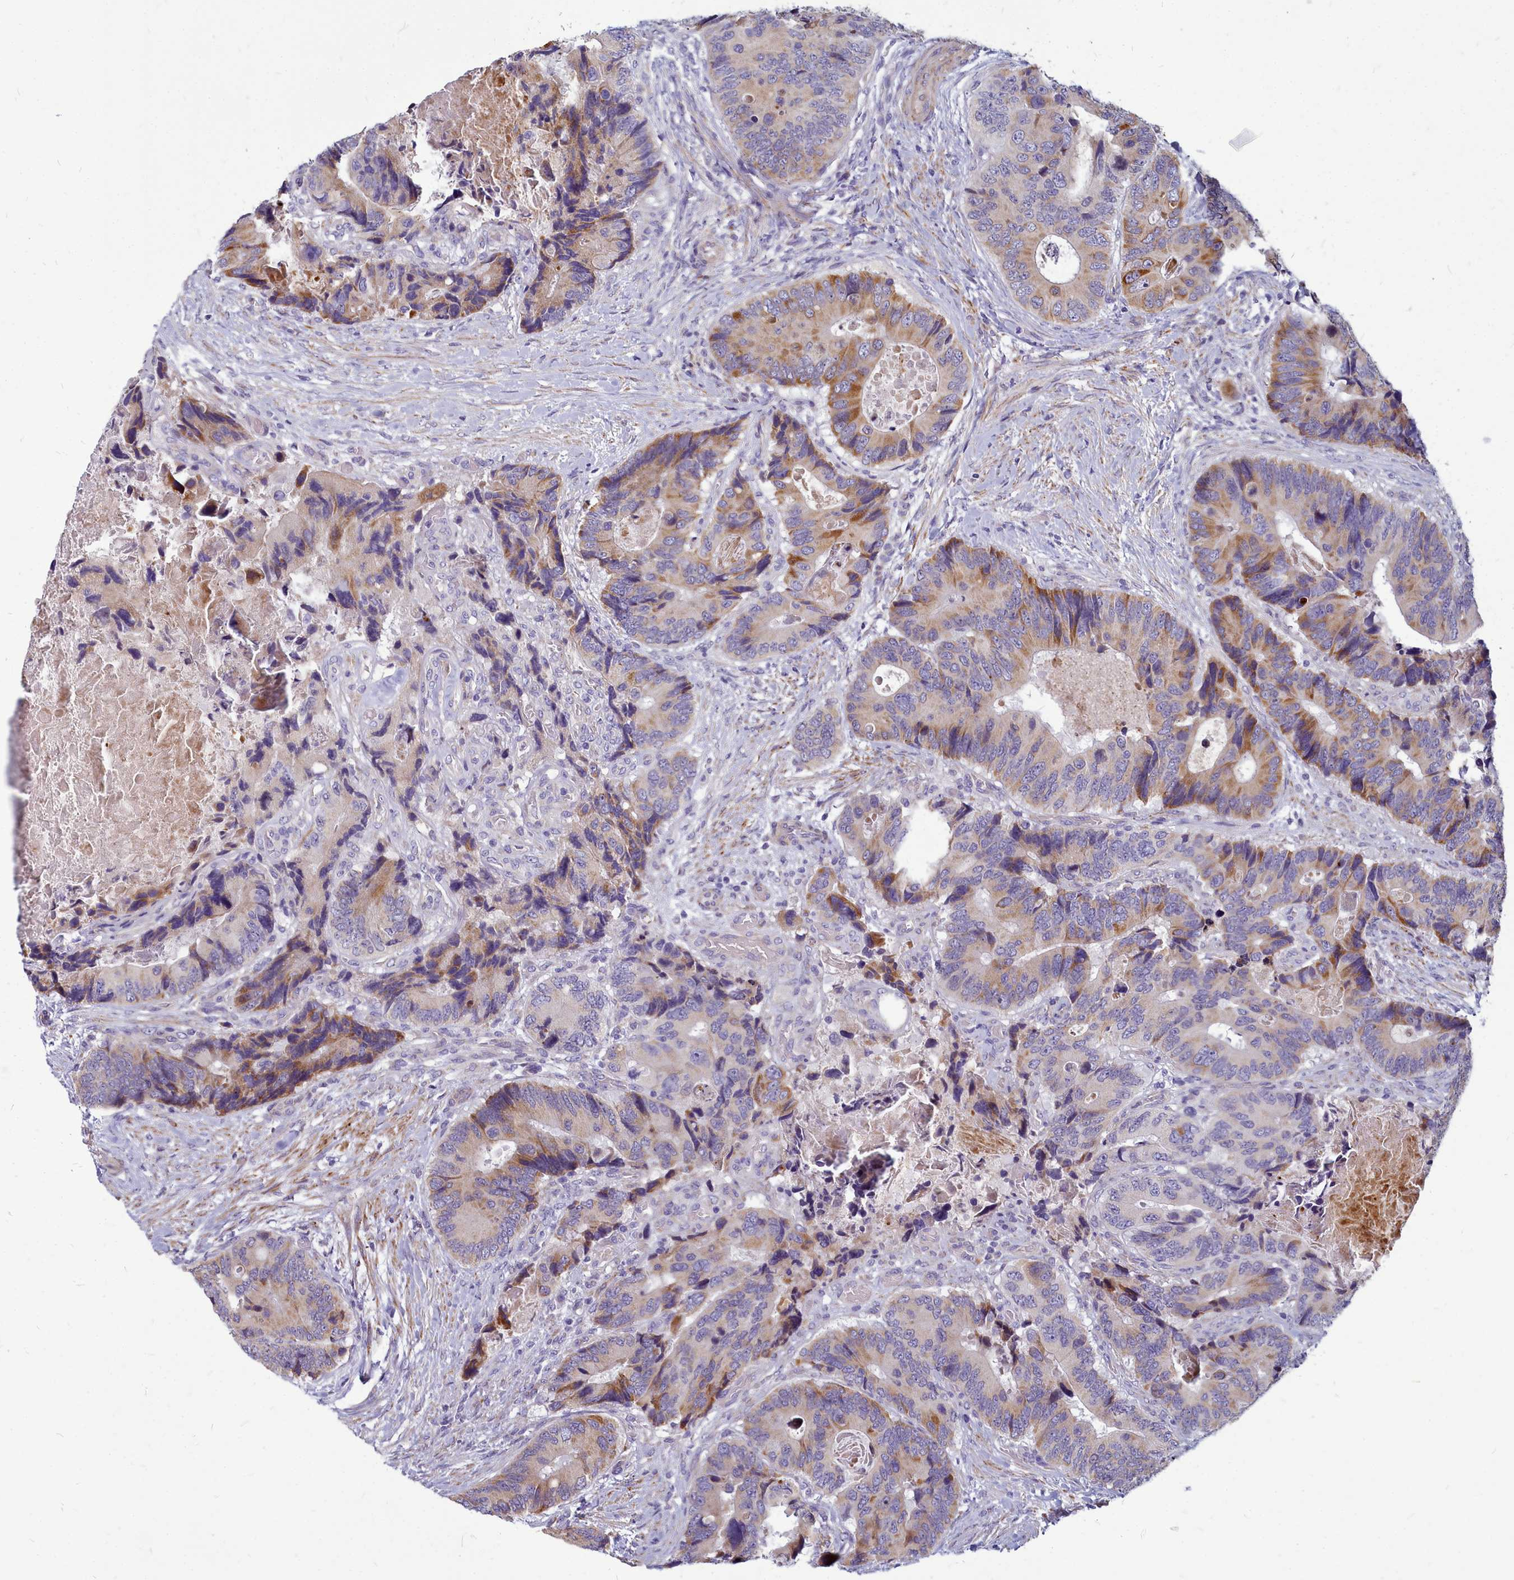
{"staining": {"intensity": "moderate", "quantity": "25%-75%", "location": "cytoplasmic/membranous"}, "tissue": "colorectal cancer", "cell_type": "Tumor cells", "image_type": "cancer", "snomed": [{"axis": "morphology", "description": "Adenocarcinoma, NOS"}, {"axis": "topography", "description": "Colon"}], "caption": "Immunohistochemical staining of human colorectal adenocarcinoma reveals medium levels of moderate cytoplasmic/membranous expression in approximately 25%-75% of tumor cells. Nuclei are stained in blue.", "gene": "SMPD4", "patient": {"sex": "male", "age": 84}}